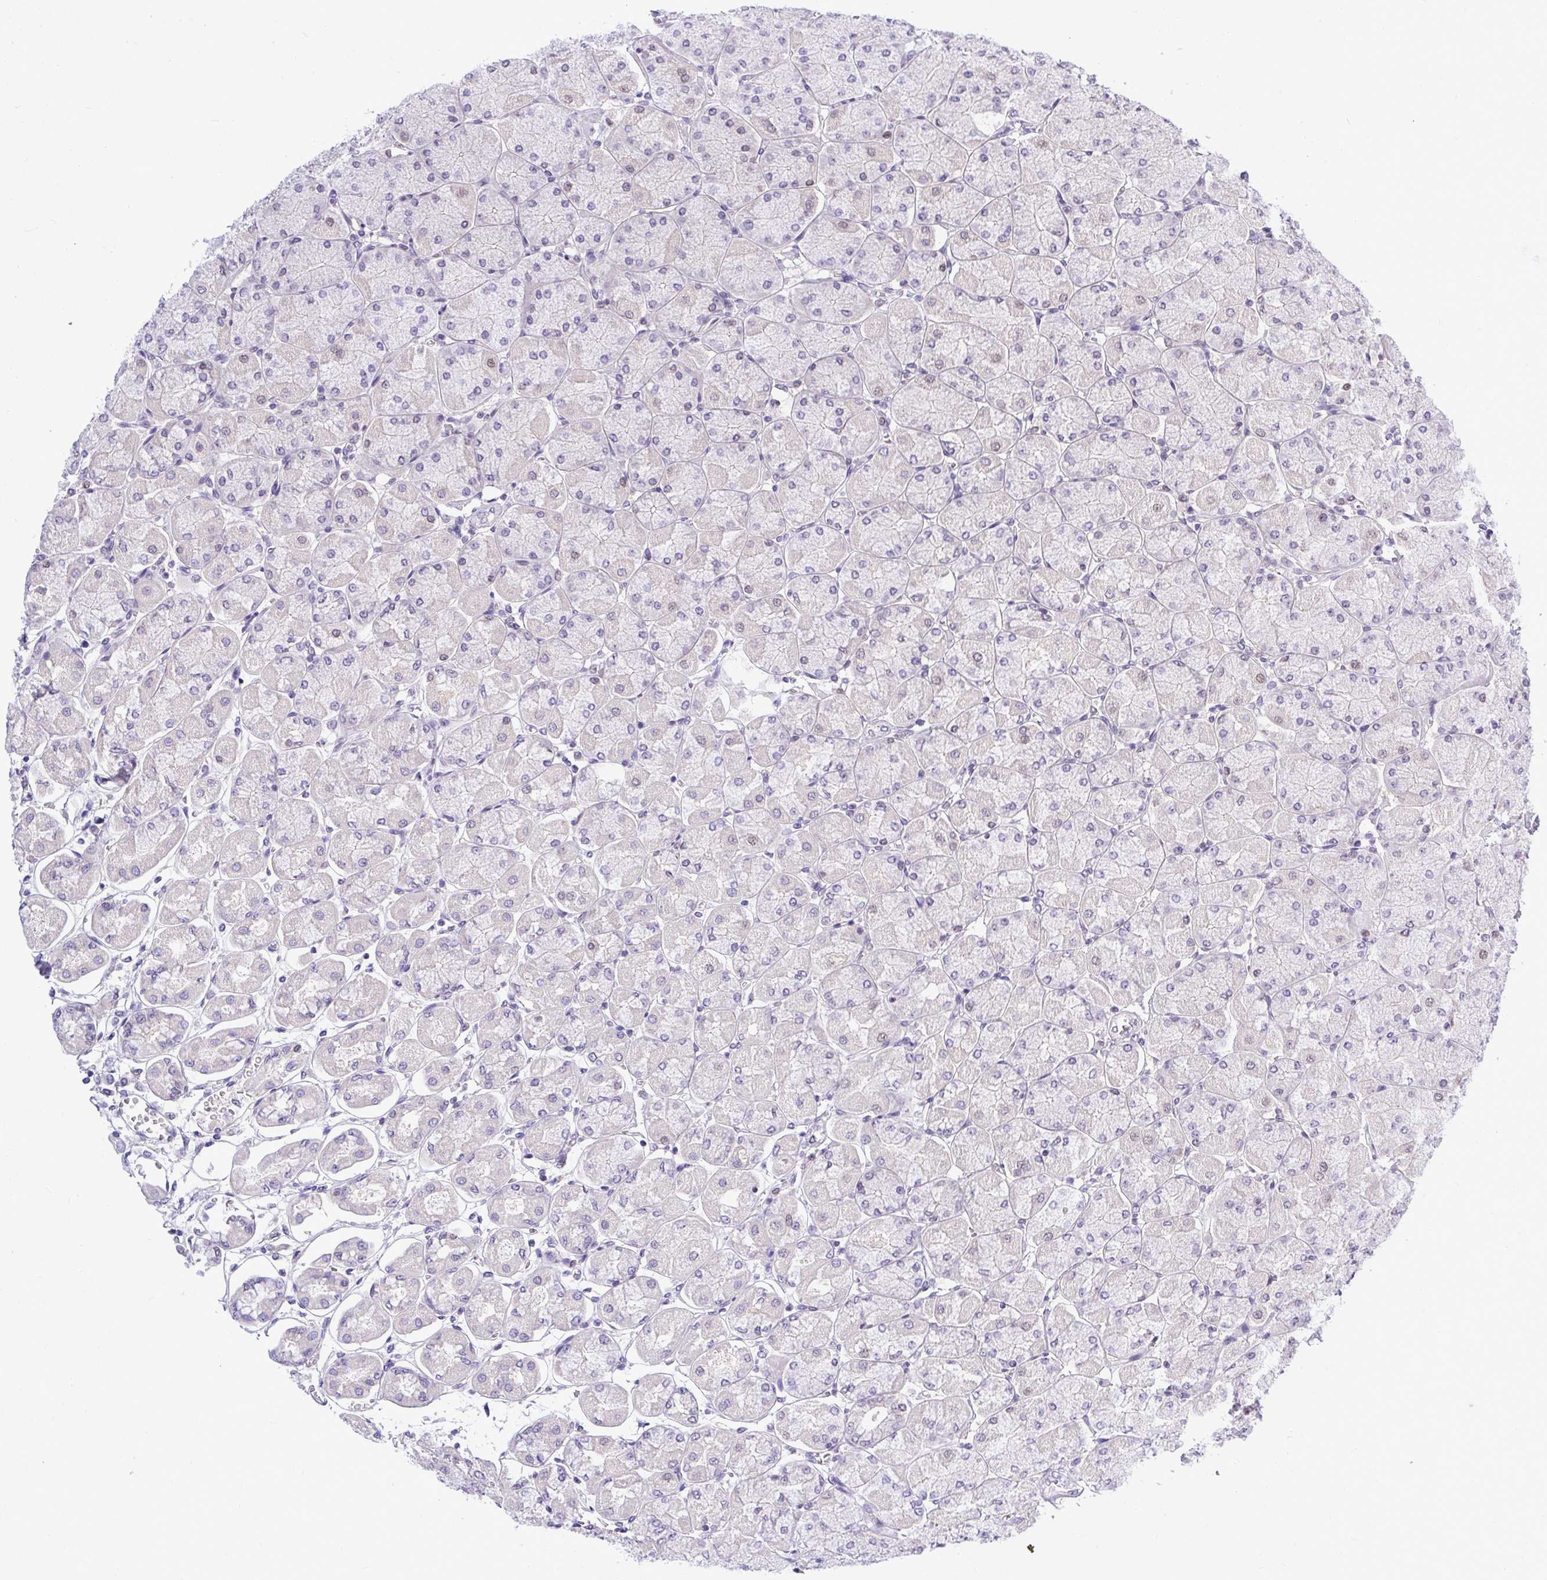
{"staining": {"intensity": "weak", "quantity": "<25%", "location": "nuclear"}, "tissue": "stomach", "cell_type": "Glandular cells", "image_type": "normal", "snomed": [{"axis": "morphology", "description": "Normal tissue, NOS"}, {"axis": "topography", "description": "Stomach, upper"}], "caption": "Human stomach stained for a protein using immunohistochemistry shows no expression in glandular cells.", "gene": "THOP1", "patient": {"sex": "female", "age": 56}}